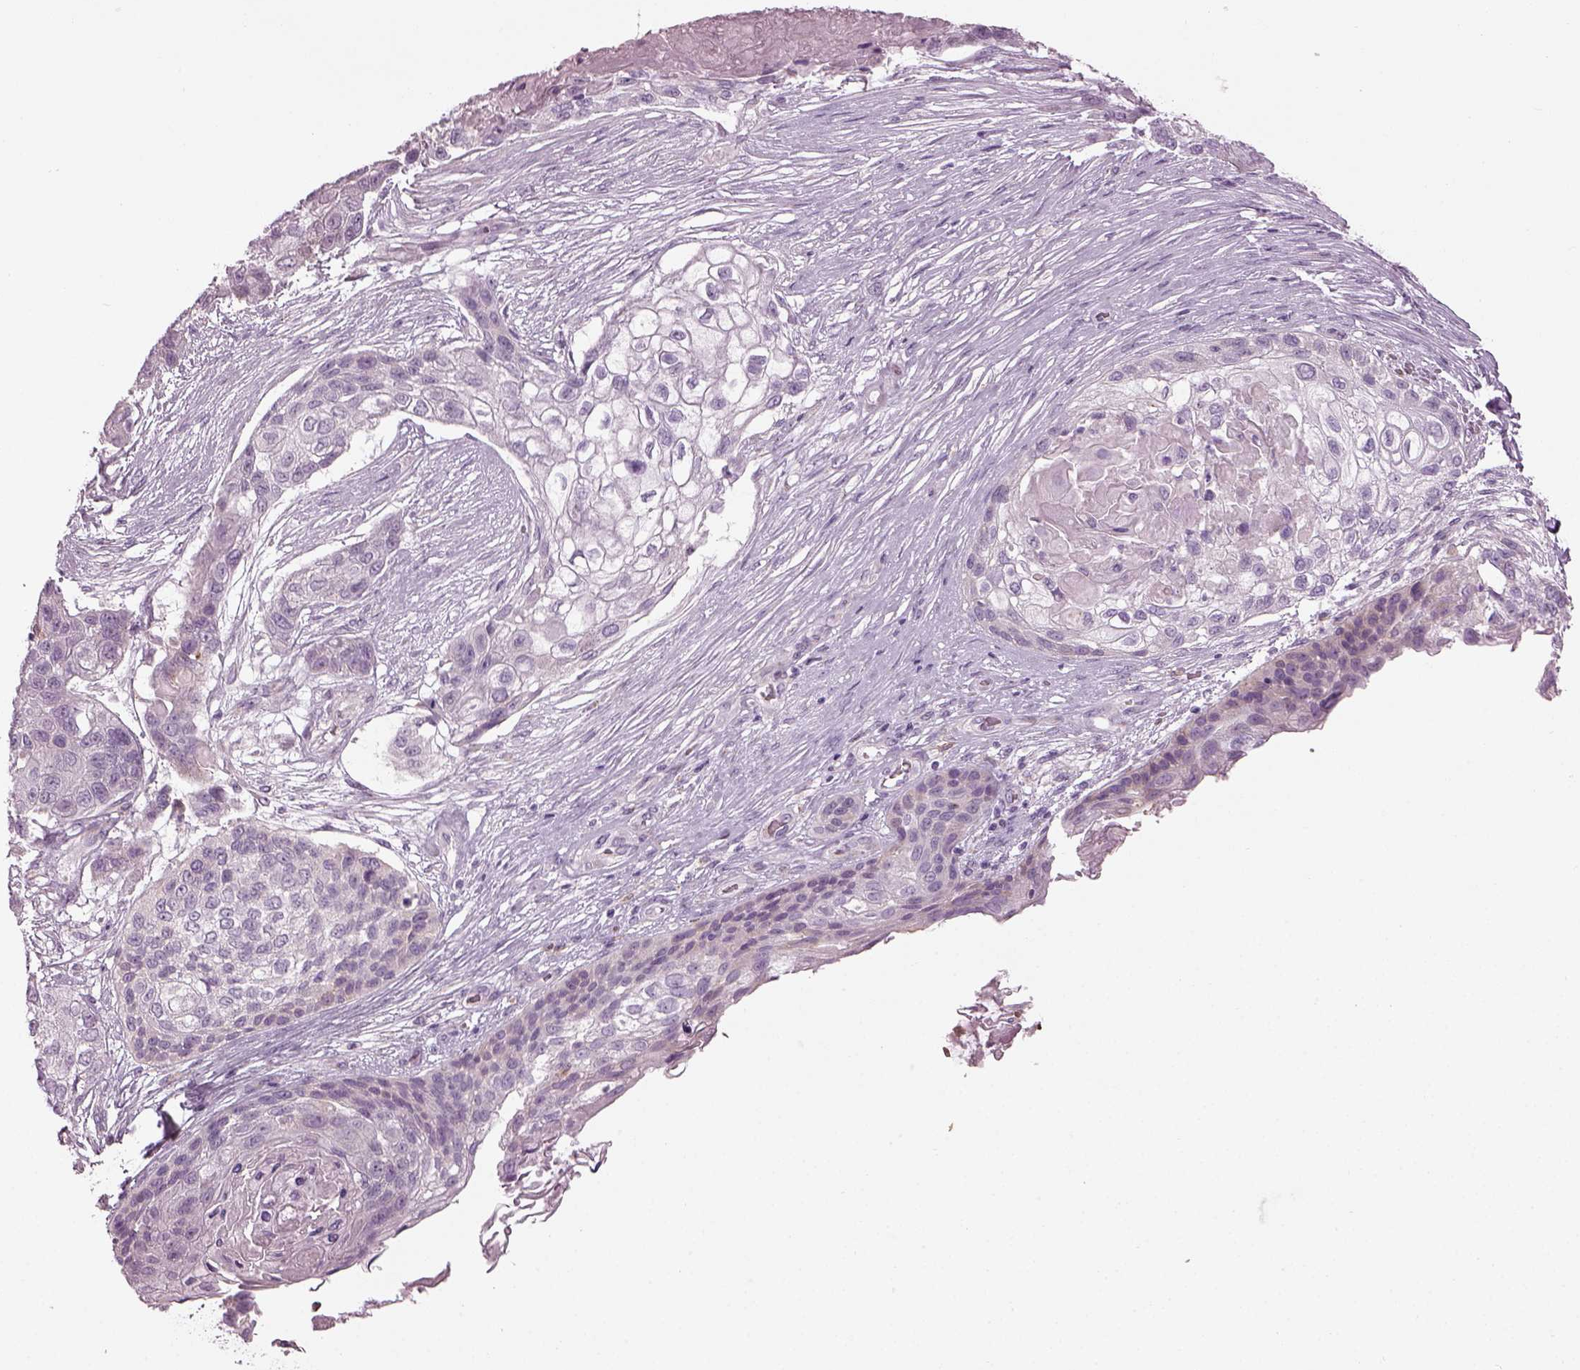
{"staining": {"intensity": "negative", "quantity": "none", "location": "none"}, "tissue": "lung cancer", "cell_type": "Tumor cells", "image_type": "cancer", "snomed": [{"axis": "morphology", "description": "Squamous cell carcinoma, NOS"}, {"axis": "topography", "description": "Lung"}], "caption": "High magnification brightfield microscopy of lung squamous cell carcinoma stained with DAB (brown) and counterstained with hematoxylin (blue): tumor cells show no significant staining.", "gene": "TMEM231", "patient": {"sex": "male", "age": 69}}